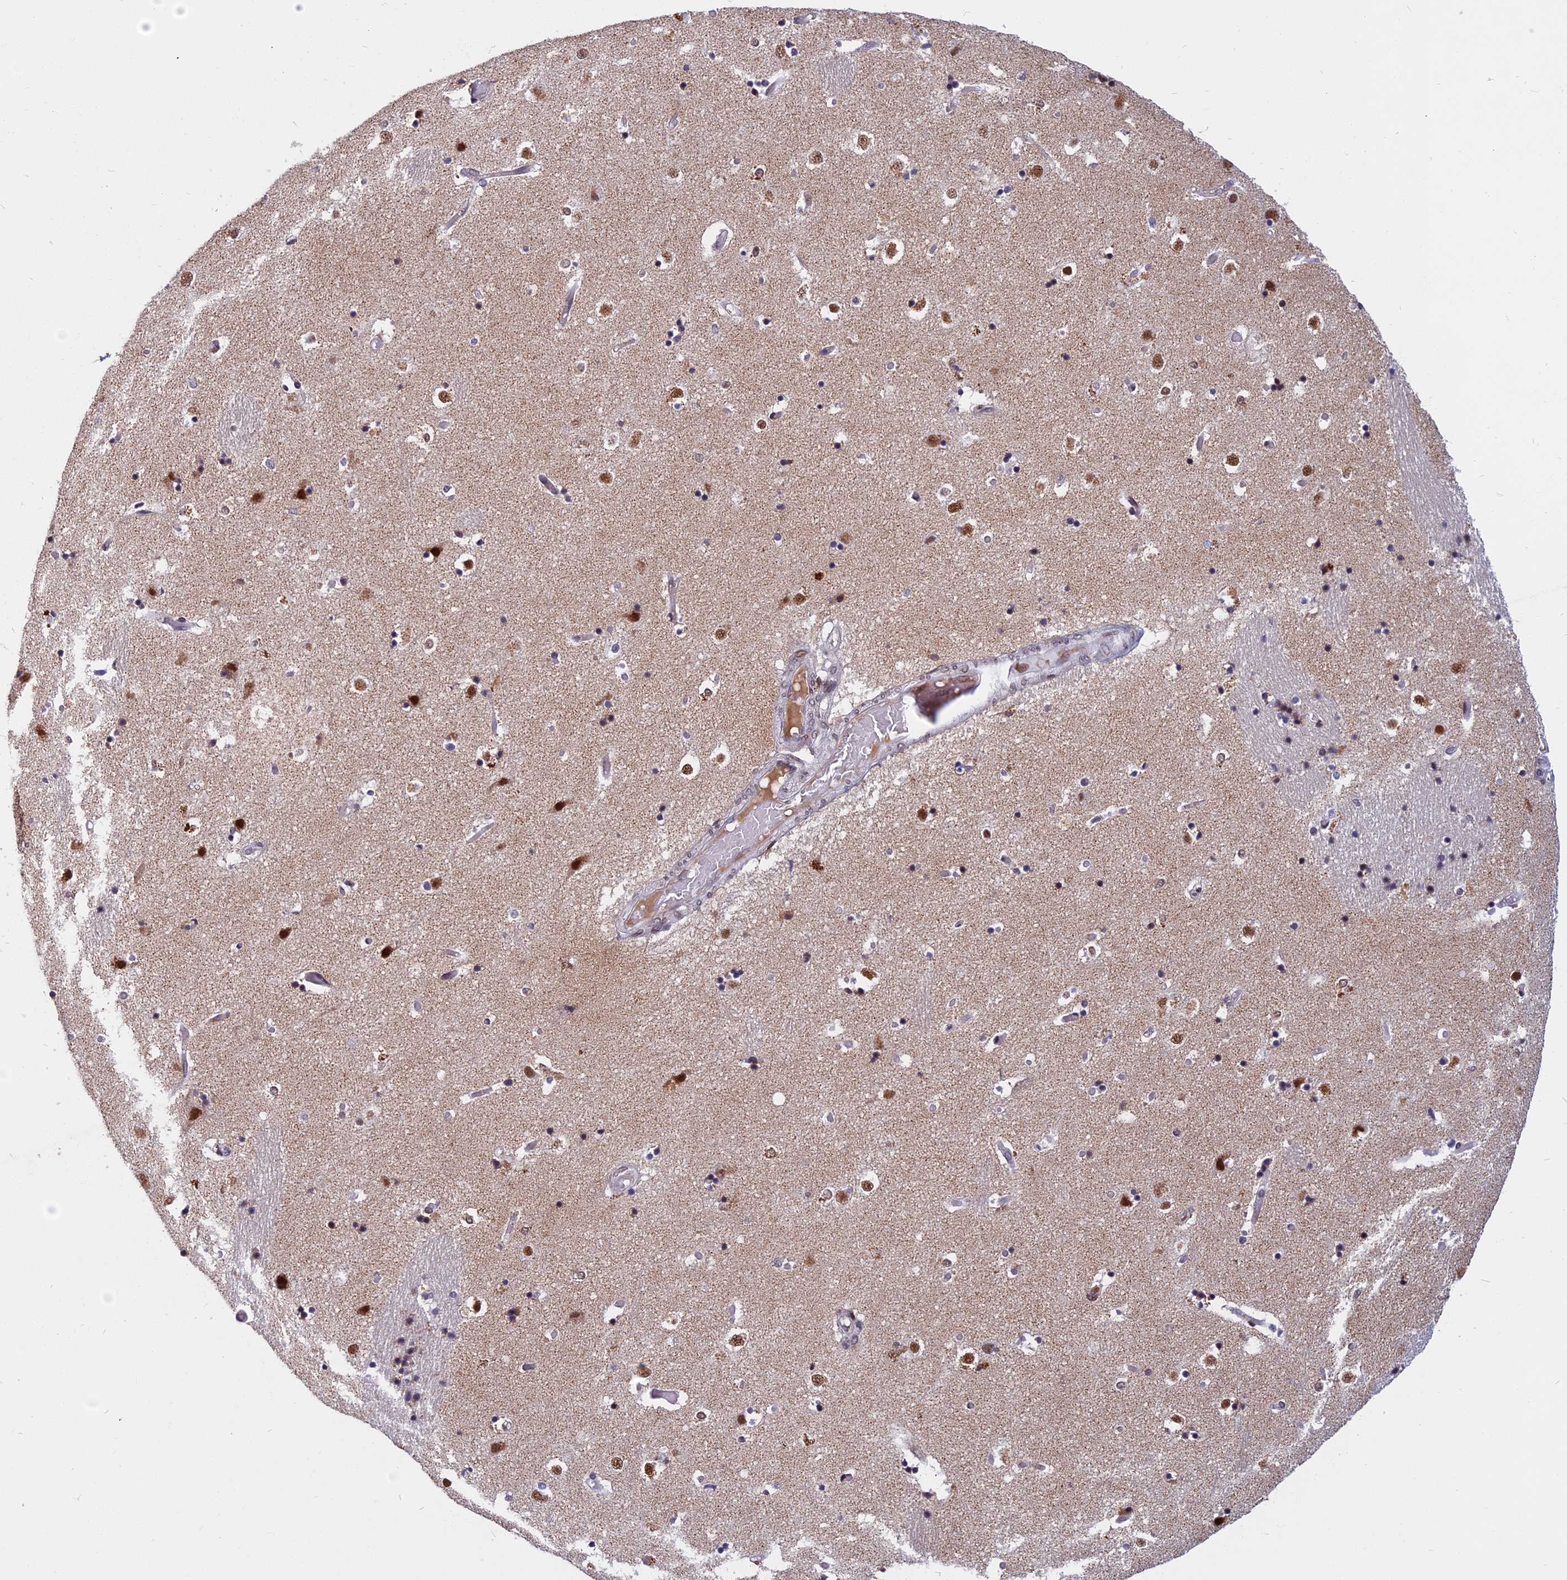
{"staining": {"intensity": "moderate", "quantity": "<25%", "location": "nuclear"}, "tissue": "caudate", "cell_type": "Glial cells", "image_type": "normal", "snomed": [{"axis": "morphology", "description": "Normal tissue, NOS"}, {"axis": "topography", "description": "Lateral ventricle wall"}], "caption": "High-power microscopy captured an immunohistochemistry photomicrograph of normal caudate, revealing moderate nuclear expression in approximately <25% of glial cells. (Stains: DAB in brown, nuclei in blue, Microscopy: brightfield microscopy at high magnification).", "gene": "CDC7", "patient": {"sex": "female", "age": 52}}